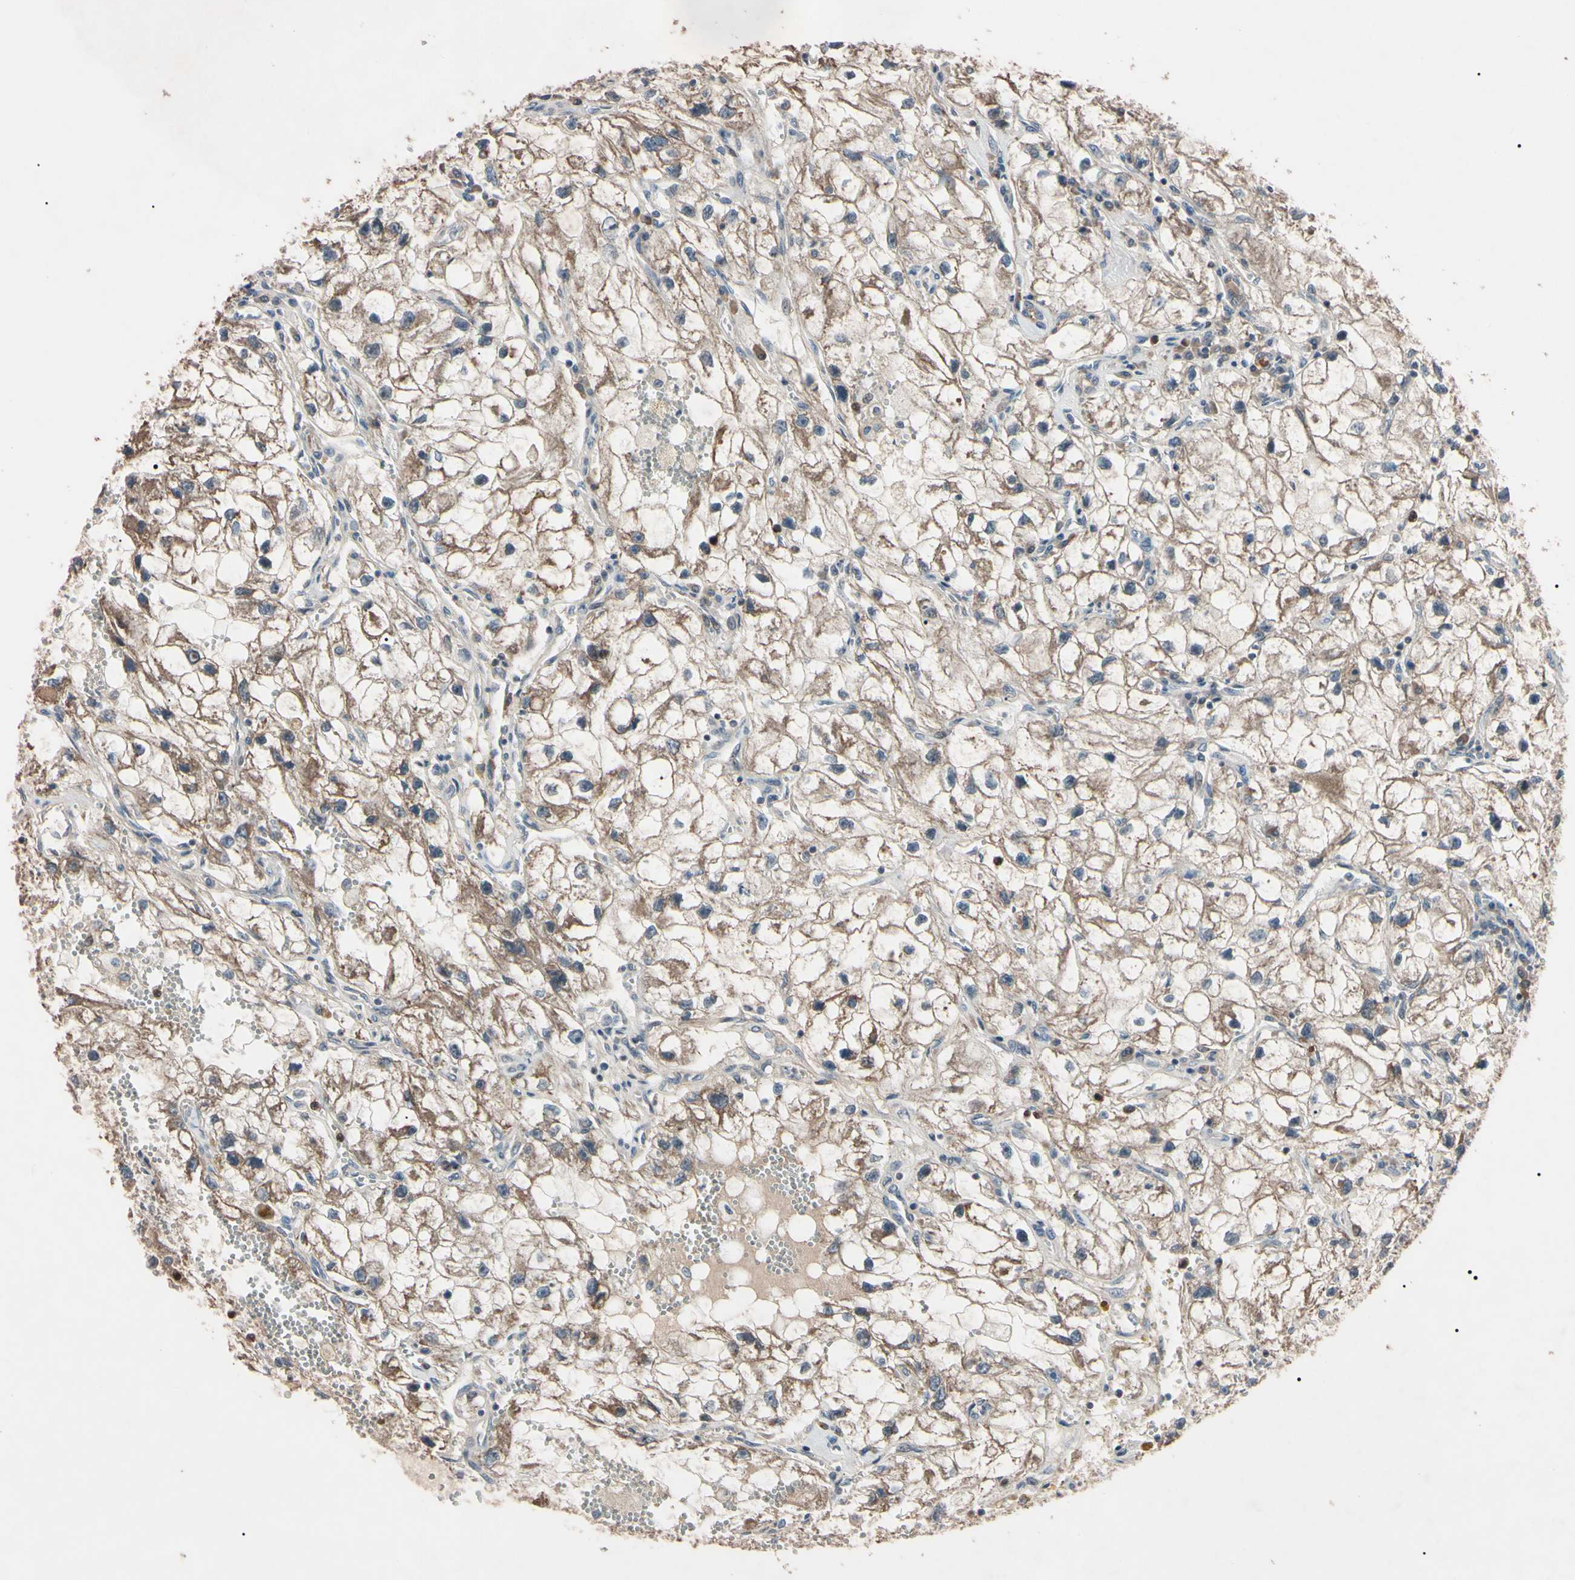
{"staining": {"intensity": "moderate", "quantity": ">75%", "location": "cytoplasmic/membranous"}, "tissue": "renal cancer", "cell_type": "Tumor cells", "image_type": "cancer", "snomed": [{"axis": "morphology", "description": "Adenocarcinoma, NOS"}, {"axis": "topography", "description": "Kidney"}], "caption": "A medium amount of moderate cytoplasmic/membranous expression is present in about >75% of tumor cells in renal cancer tissue. The protein is stained brown, and the nuclei are stained in blue (DAB (3,3'-diaminobenzidine) IHC with brightfield microscopy, high magnification).", "gene": "TRAF5", "patient": {"sex": "female", "age": 70}}